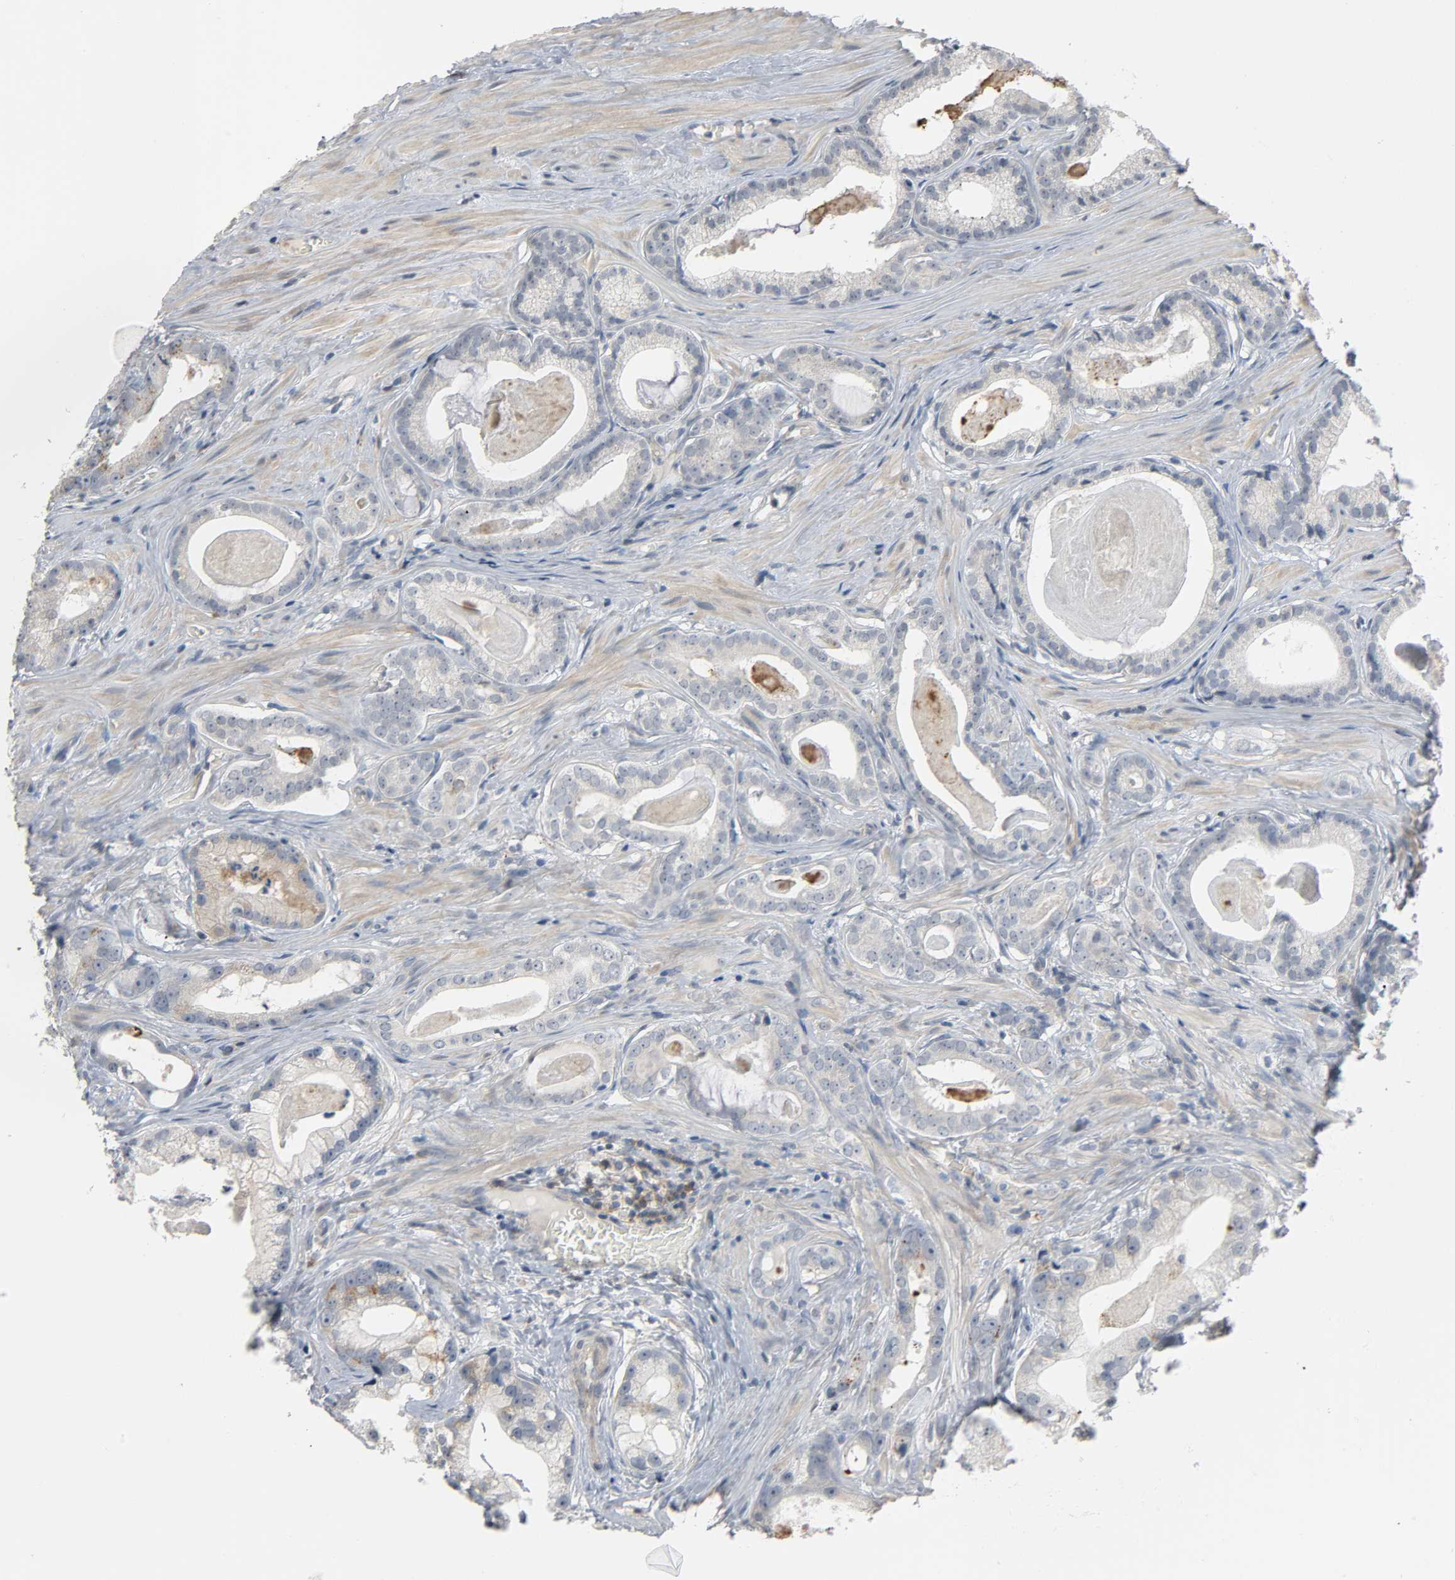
{"staining": {"intensity": "weak", "quantity": "<25%", "location": "cytoplasmic/membranous"}, "tissue": "prostate cancer", "cell_type": "Tumor cells", "image_type": "cancer", "snomed": [{"axis": "morphology", "description": "Adenocarcinoma, Low grade"}, {"axis": "topography", "description": "Prostate"}], "caption": "IHC histopathology image of neoplastic tissue: human low-grade adenocarcinoma (prostate) stained with DAB (3,3'-diaminobenzidine) demonstrates no significant protein positivity in tumor cells. (Brightfield microscopy of DAB IHC at high magnification).", "gene": "CD4", "patient": {"sex": "male", "age": 59}}